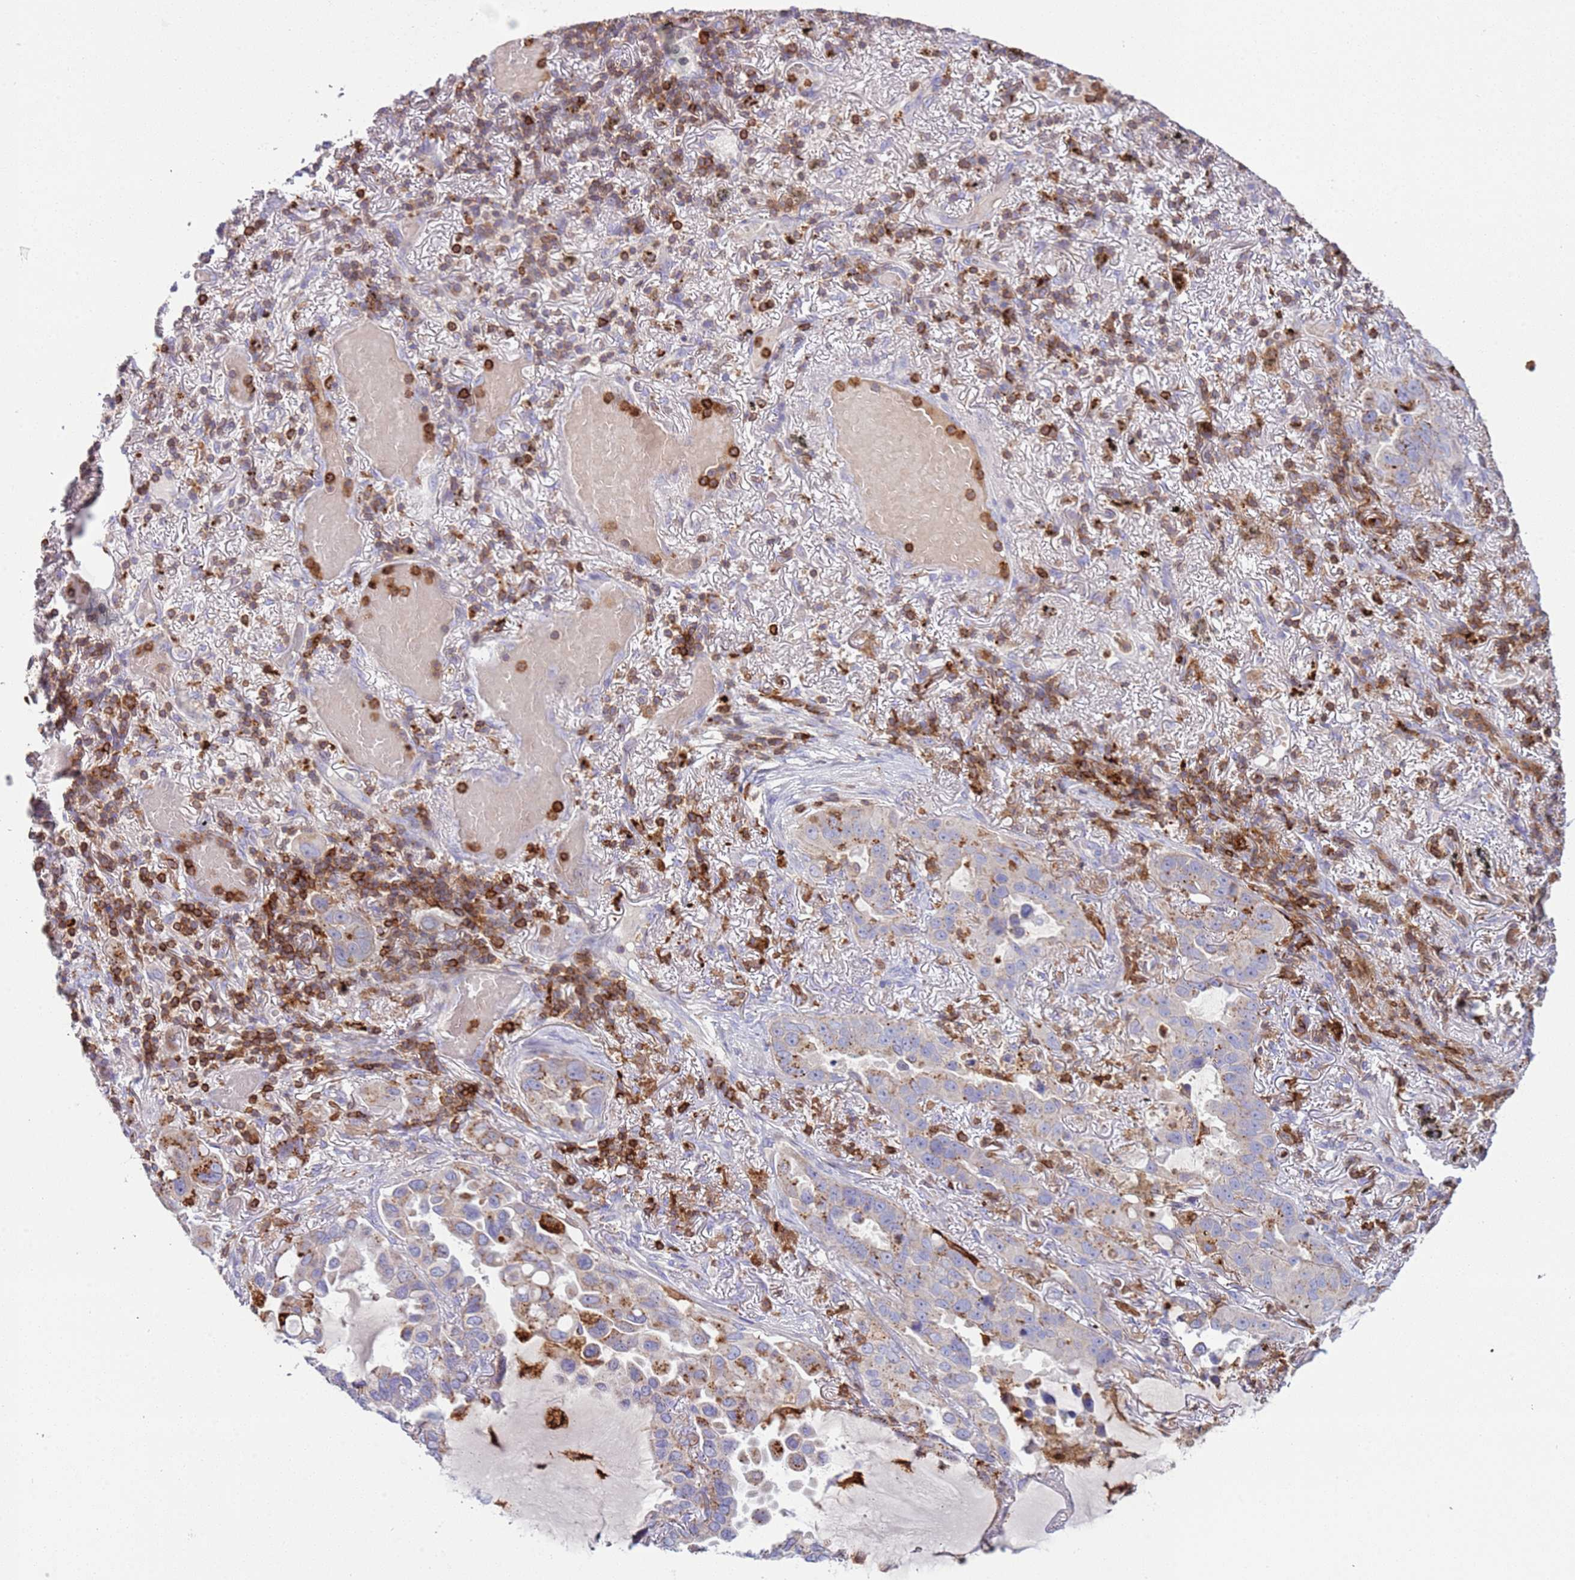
{"staining": {"intensity": "moderate", "quantity": "<25%", "location": "cytoplasmic/membranous"}, "tissue": "lung cancer", "cell_type": "Tumor cells", "image_type": "cancer", "snomed": [{"axis": "morphology", "description": "Adenocarcinoma, NOS"}, {"axis": "topography", "description": "Lung"}], "caption": "Adenocarcinoma (lung) tissue shows moderate cytoplasmic/membranous expression in approximately <25% of tumor cells, visualized by immunohistochemistry.", "gene": "TTPAL", "patient": {"sex": "male", "age": 64}}